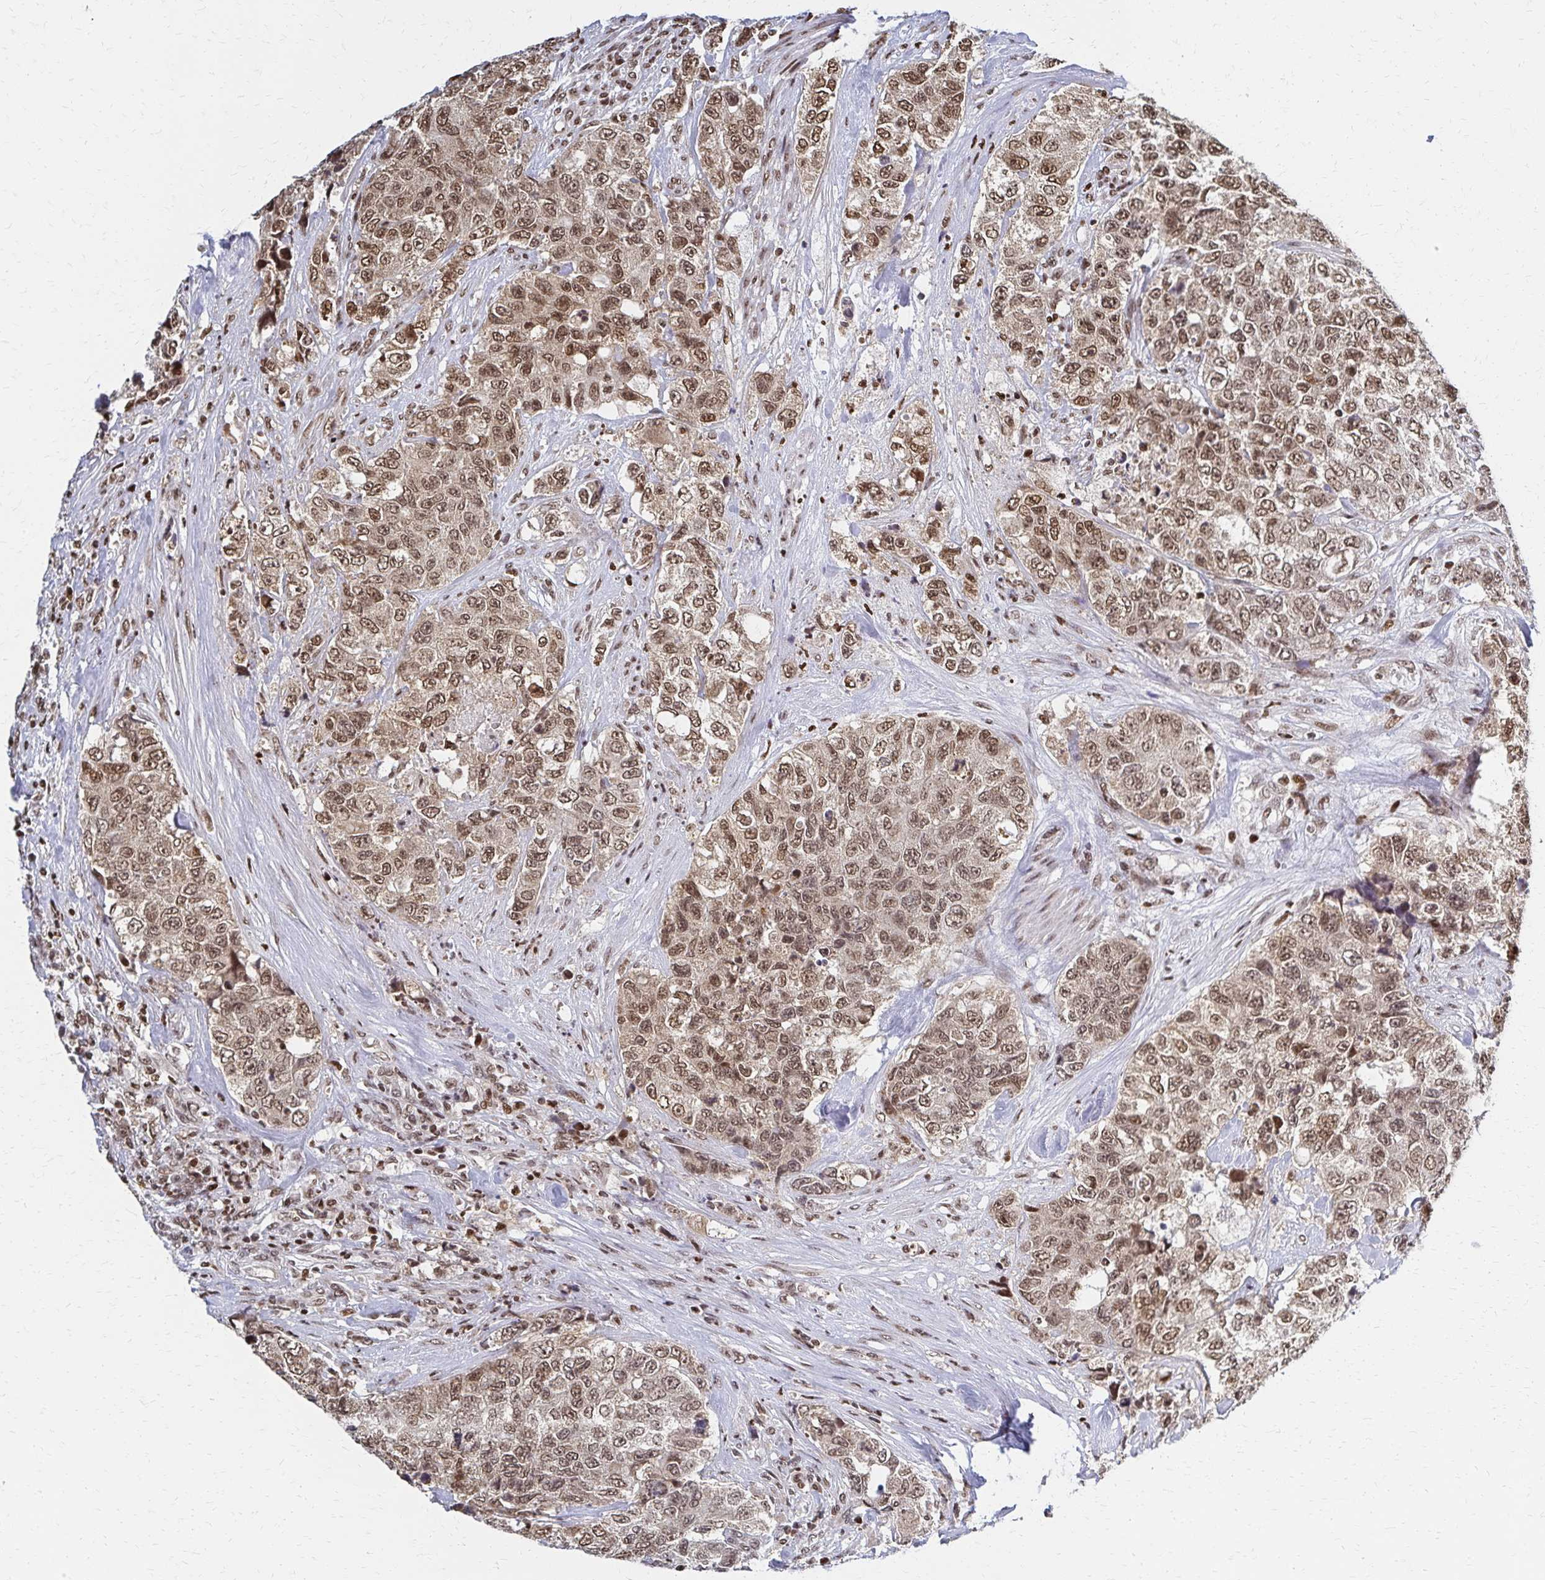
{"staining": {"intensity": "moderate", "quantity": ">75%", "location": "nuclear"}, "tissue": "urothelial cancer", "cell_type": "Tumor cells", "image_type": "cancer", "snomed": [{"axis": "morphology", "description": "Urothelial carcinoma, High grade"}, {"axis": "topography", "description": "Urinary bladder"}], "caption": "A micrograph showing moderate nuclear staining in about >75% of tumor cells in high-grade urothelial carcinoma, as visualized by brown immunohistochemical staining.", "gene": "HOXA9", "patient": {"sex": "female", "age": 78}}